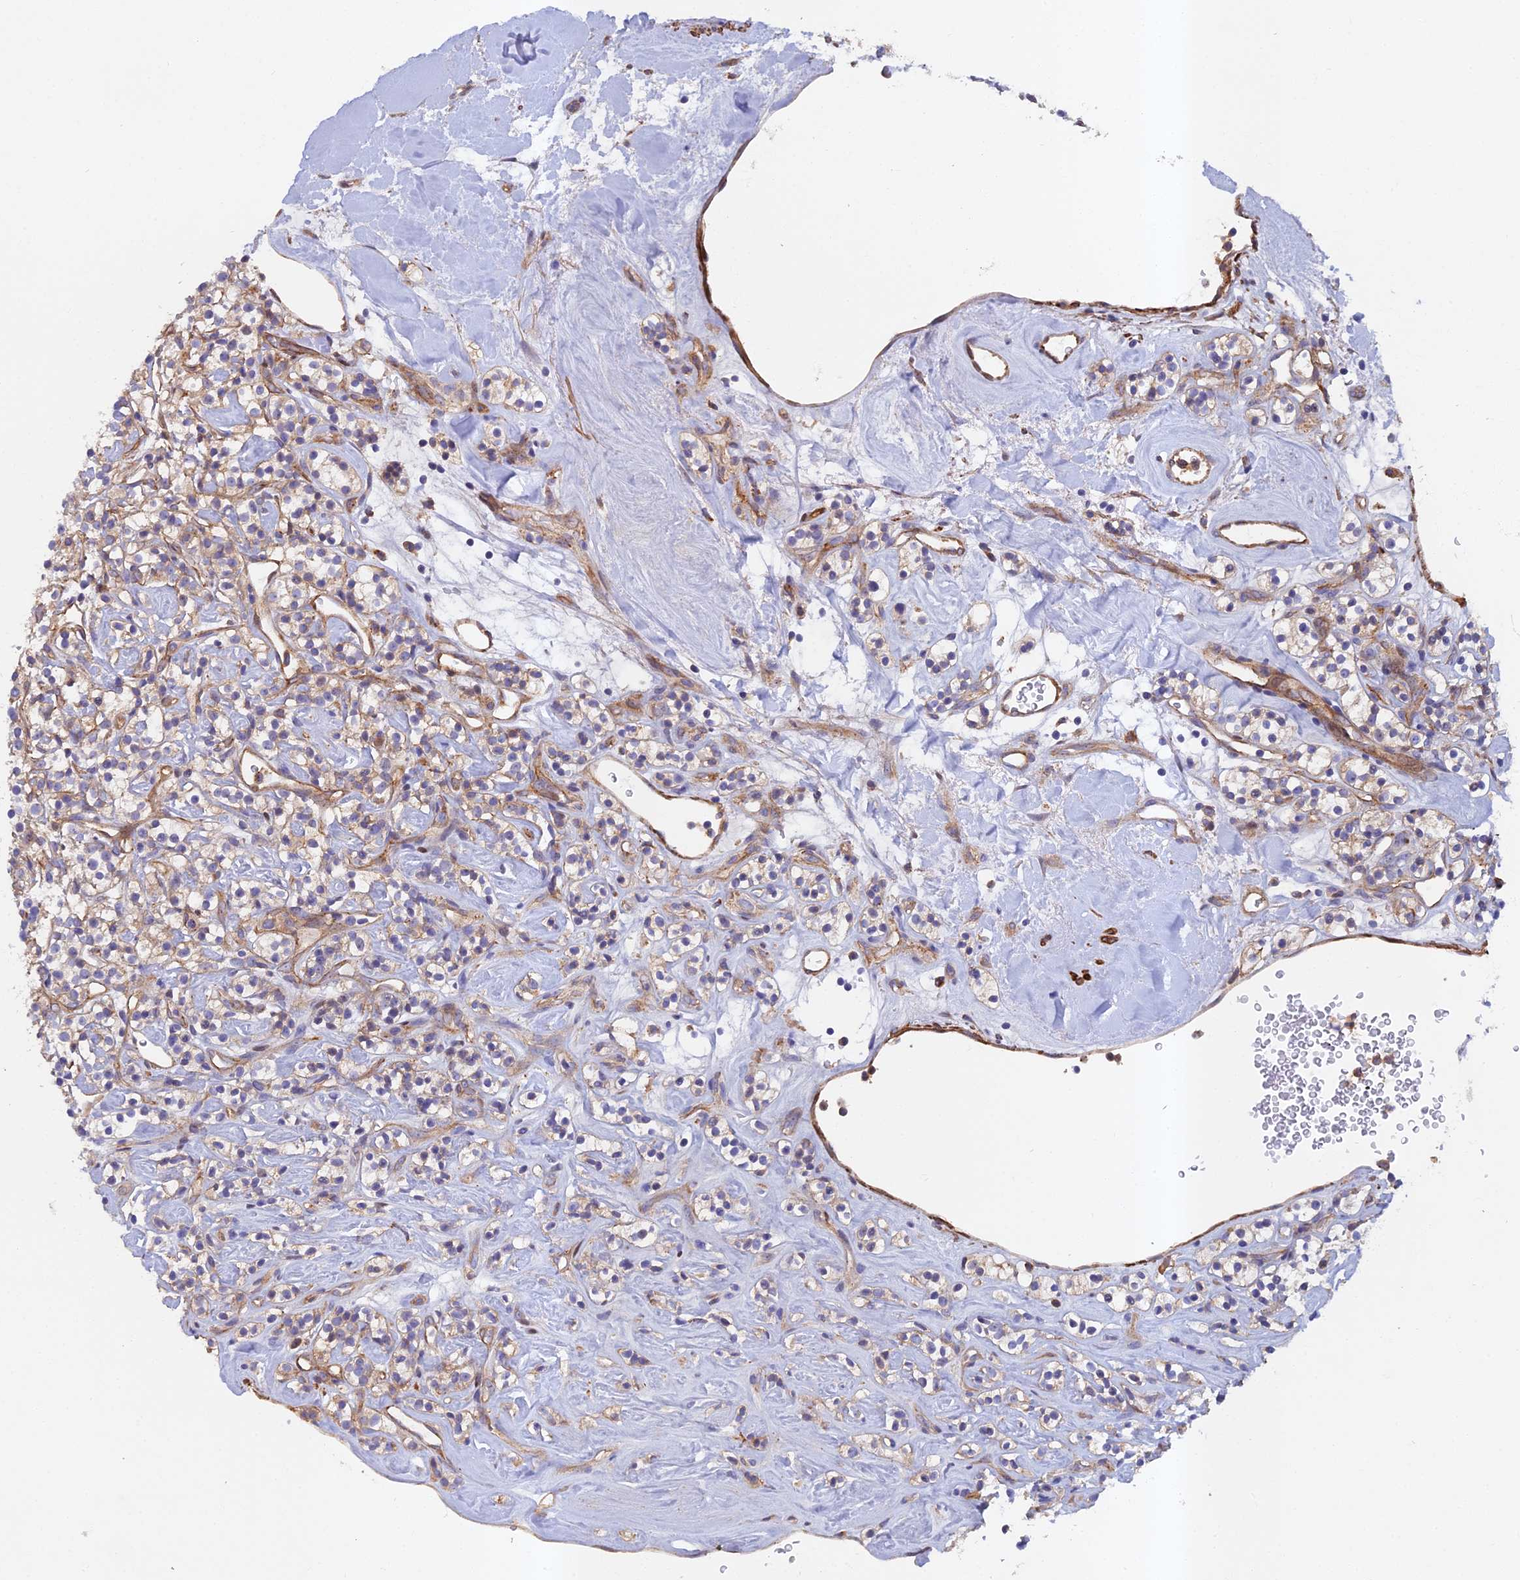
{"staining": {"intensity": "weak", "quantity": ">75%", "location": "cytoplasmic/membranous"}, "tissue": "renal cancer", "cell_type": "Tumor cells", "image_type": "cancer", "snomed": [{"axis": "morphology", "description": "Adenocarcinoma, NOS"}, {"axis": "topography", "description": "Kidney"}], "caption": "Renal cancer (adenocarcinoma) stained with a protein marker shows weak staining in tumor cells.", "gene": "RALGAPA2", "patient": {"sex": "male", "age": 77}}